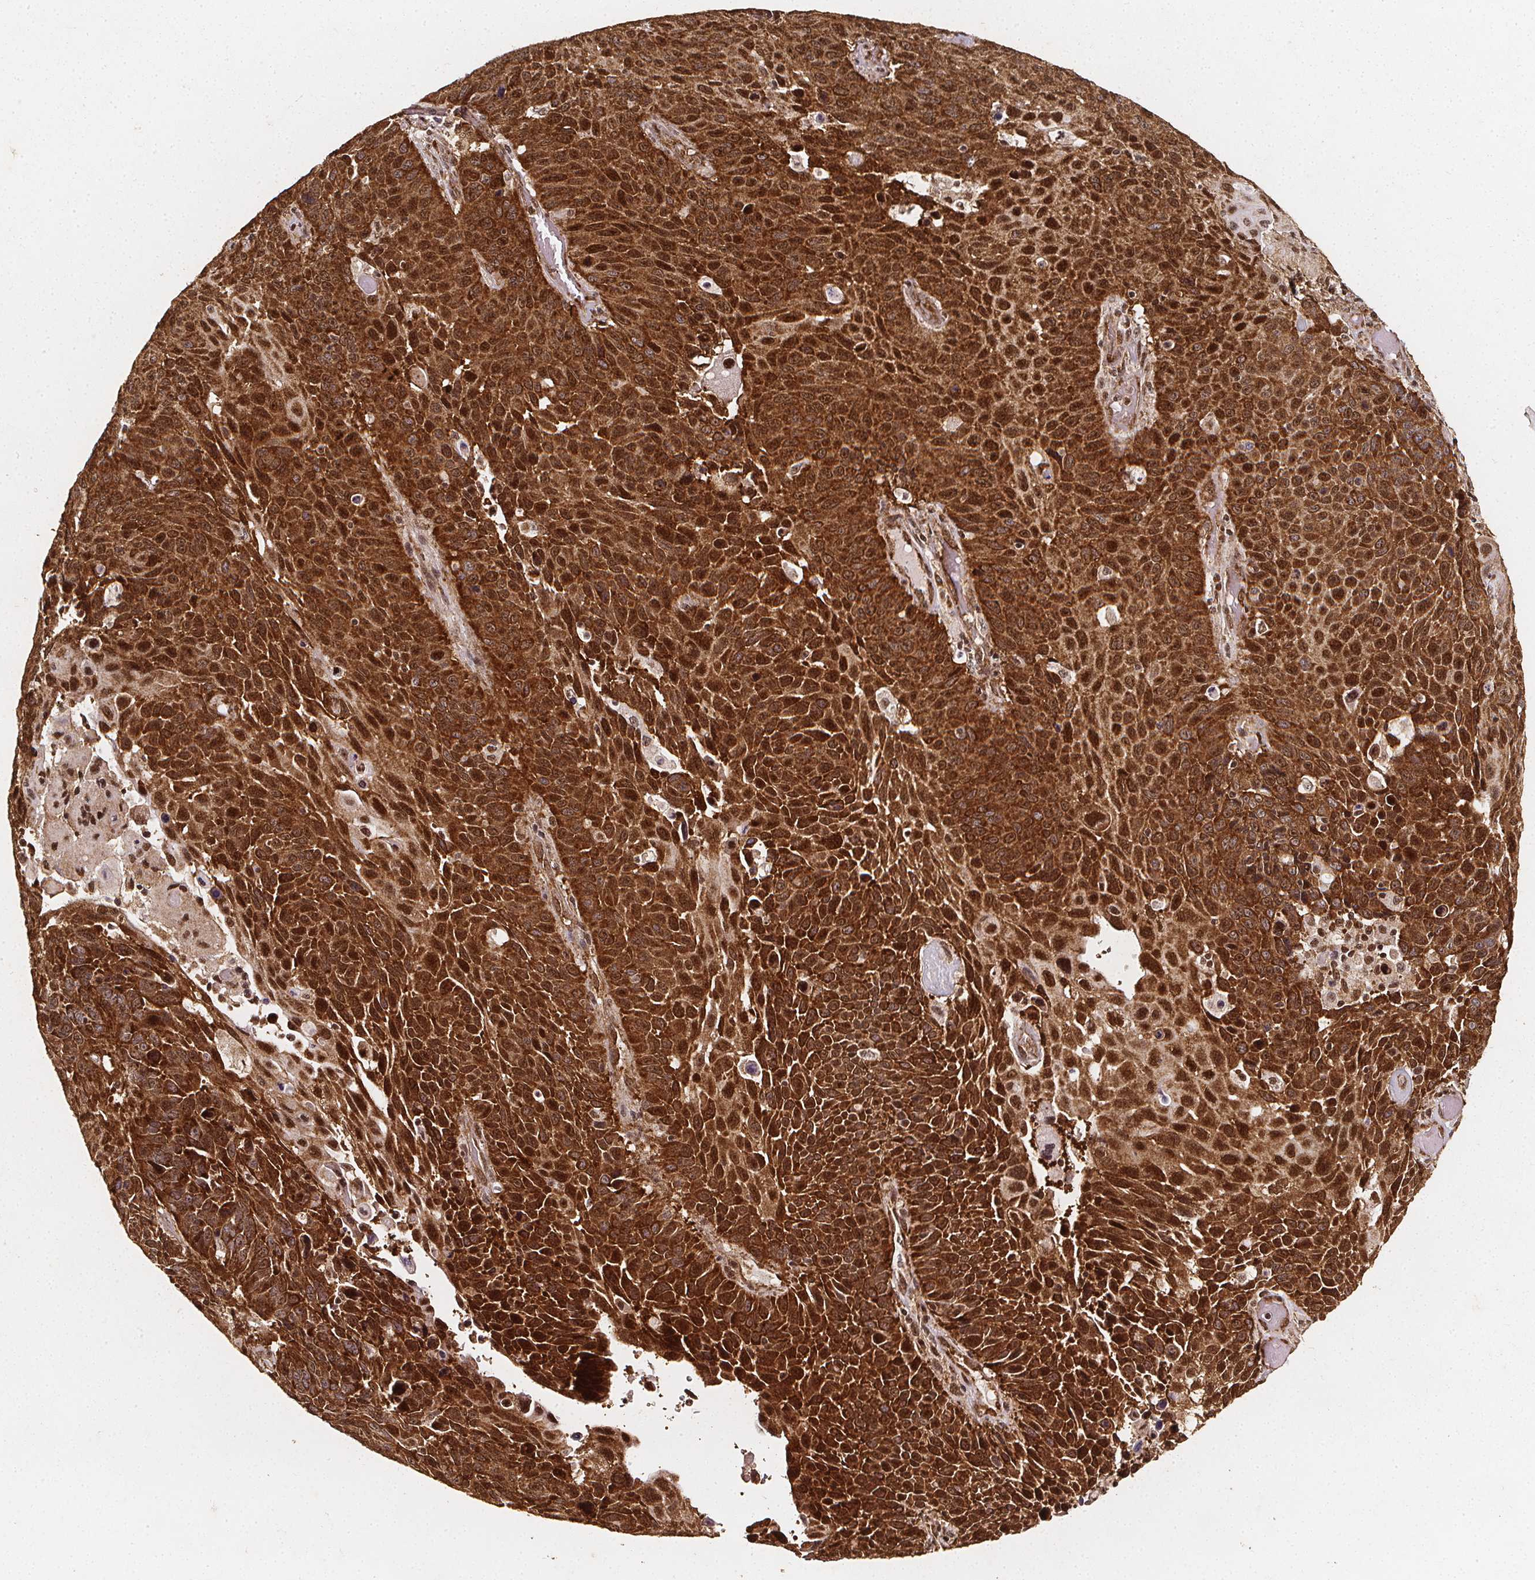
{"staining": {"intensity": "strong", "quantity": ">75%", "location": "cytoplasmic/membranous,nuclear"}, "tissue": "lung cancer", "cell_type": "Tumor cells", "image_type": "cancer", "snomed": [{"axis": "morphology", "description": "Squamous cell carcinoma, NOS"}, {"axis": "topography", "description": "Lung"}], "caption": "Immunohistochemistry (IHC) of lung cancer demonstrates high levels of strong cytoplasmic/membranous and nuclear positivity in approximately >75% of tumor cells.", "gene": "SMN1", "patient": {"sex": "male", "age": 68}}